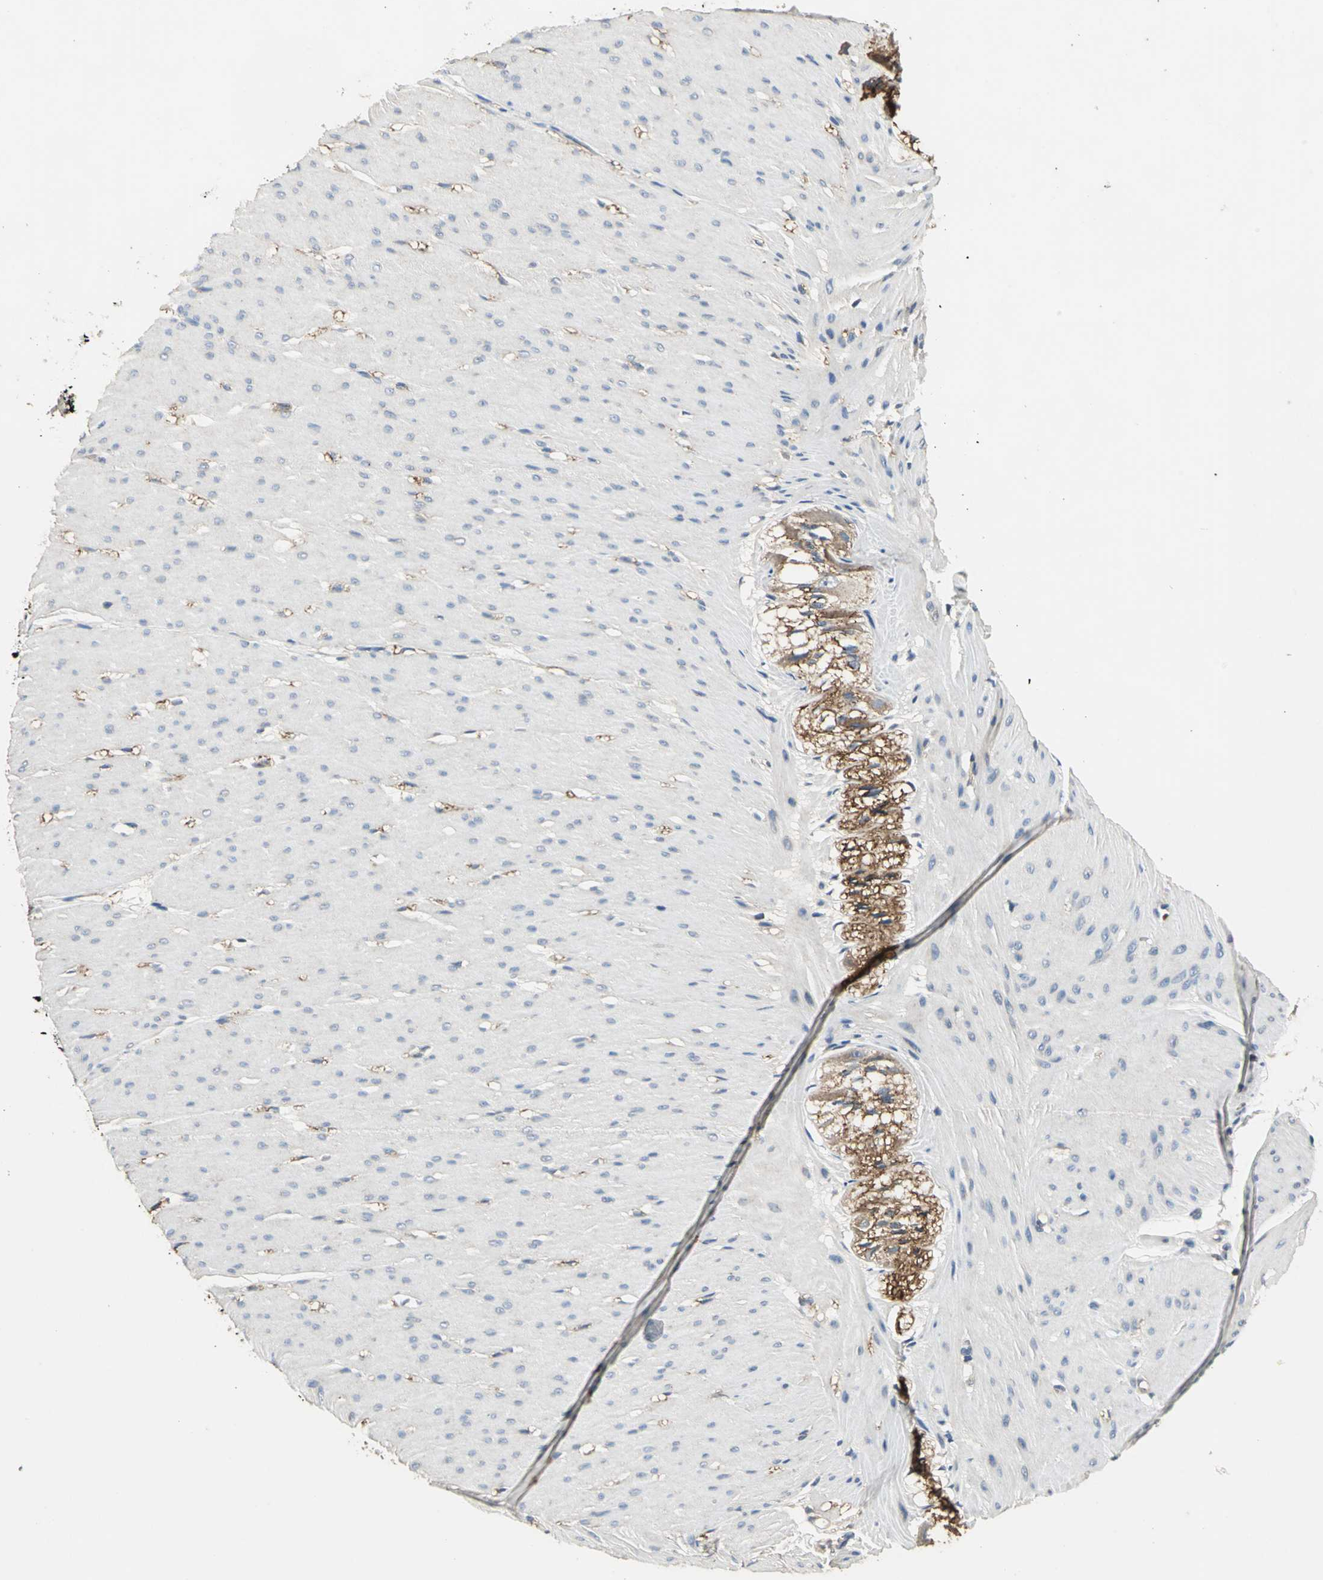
{"staining": {"intensity": "negative", "quantity": "none", "location": "none"}, "tissue": "colon", "cell_type": "Endothelial cells", "image_type": "normal", "snomed": [{"axis": "morphology", "description": "Normal tissue, NOS"}, {"axis": "topography", "description": "Smooth muscle"}, {"axis": "topography", "description": "Colon"}], "caption": "Protein analysis of normal colon shows no significant positivity in endothelial cells. The staining was performed using DAB (3,3'-diaminobenzidine) to visualize the protein expression in brown, while the nuclei were stained in blue with hematoxylin (Magnification: 20x).", "gene": "IRF3", "patient": {"sex": "male", "age": 67}}